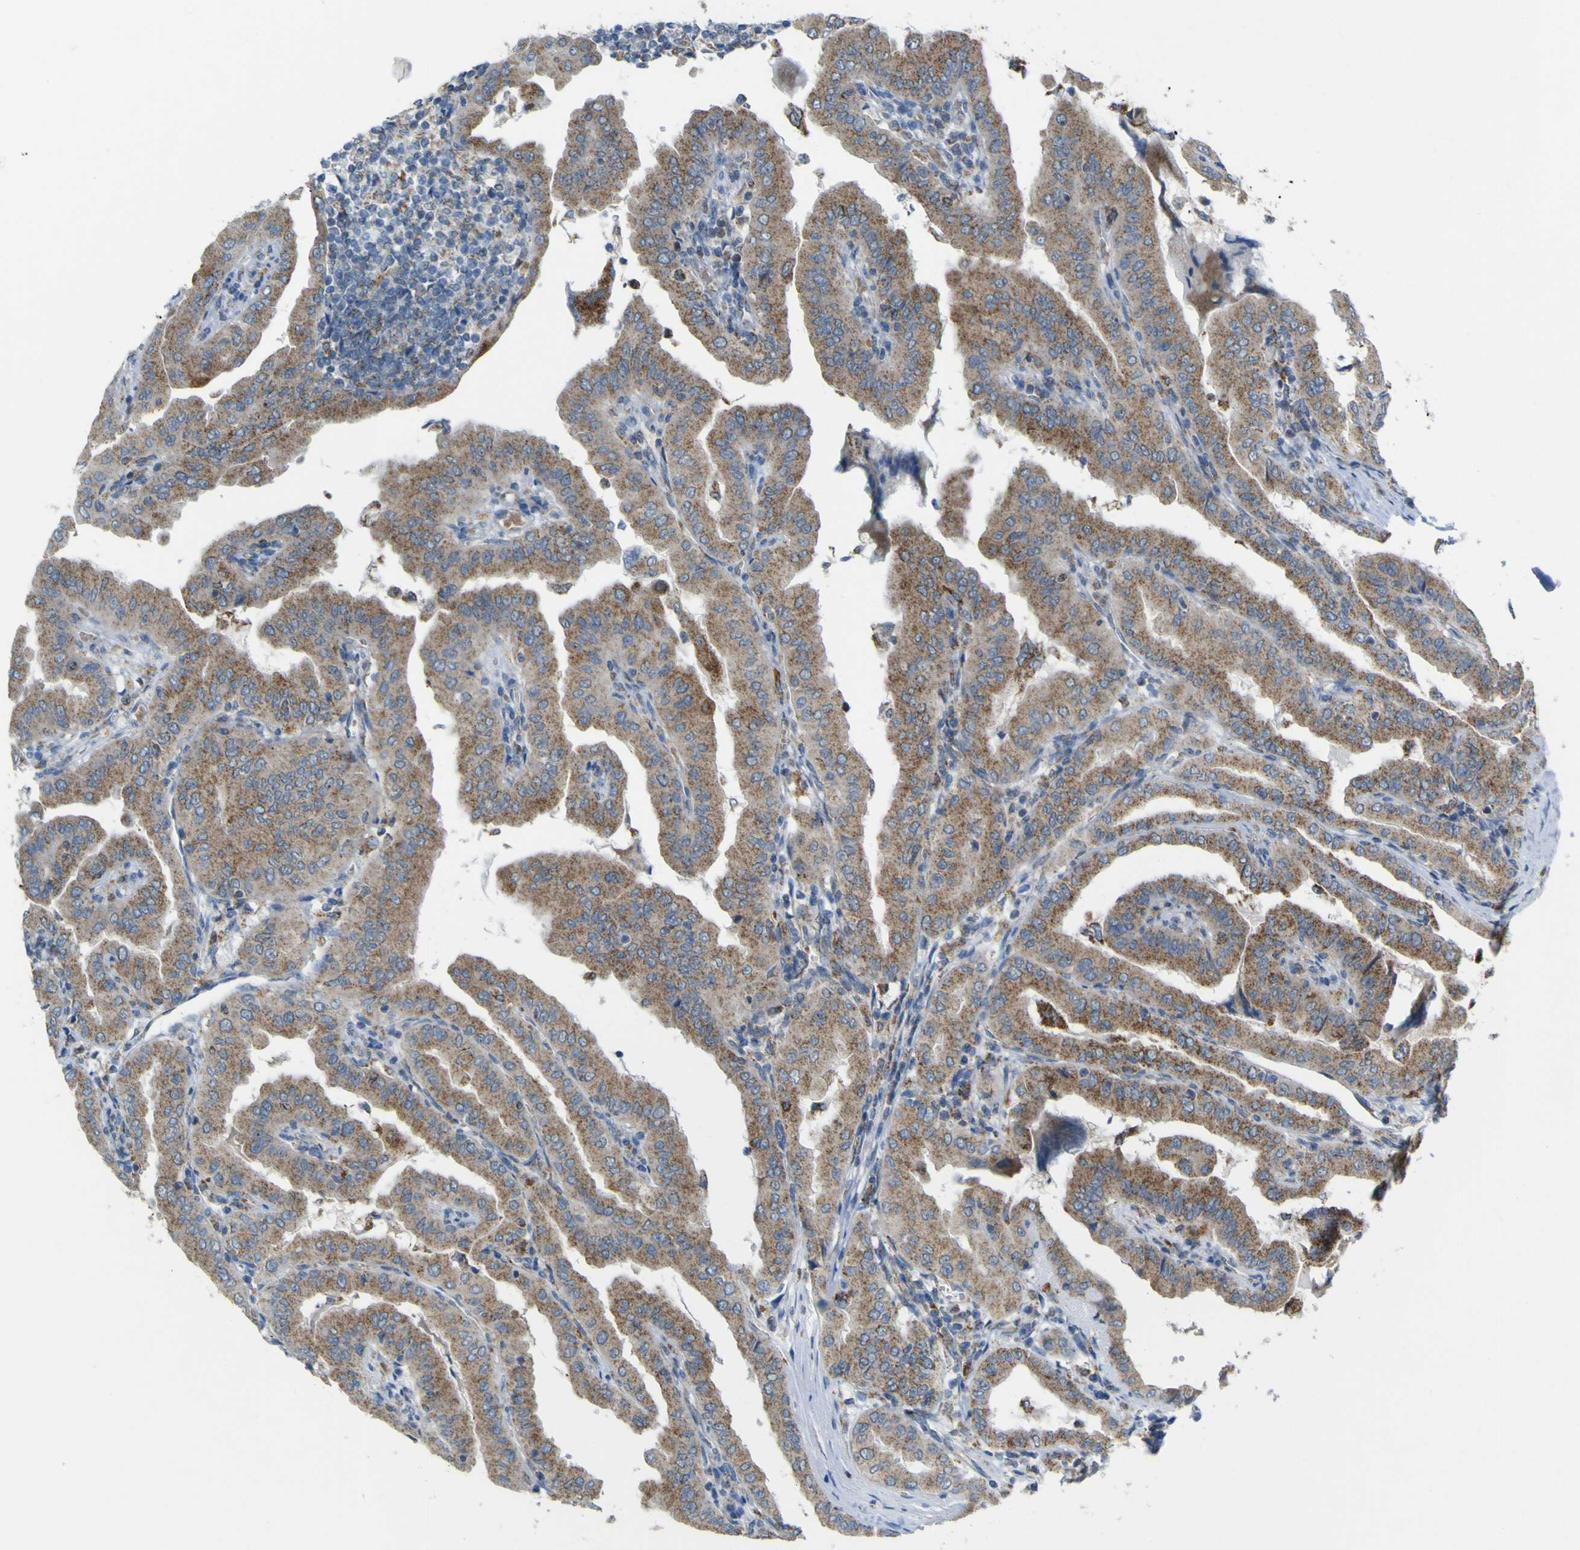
{"staining": {"intensity": "moderate", "quantity": ">75%", "location": "cytoplasmic/membranous"}, "tissue": "thyroid cancer", "cell_type": "Tumor cells", "image_type": "cancer", "snomed": [{"axis": "morphology", "description": "Papillary adenocarcinoma, NOS"}, {"axis": "topography", "description": "Thyroid gland"}], "caption": "Tumor cells display medium levels of moderate cytoplasmic/membranous staining in about >75% of cells in papillary adenocarcinoma (thyroid).", "gene": "ACBD5", "patient": {"sex": "male", "age": 33}}